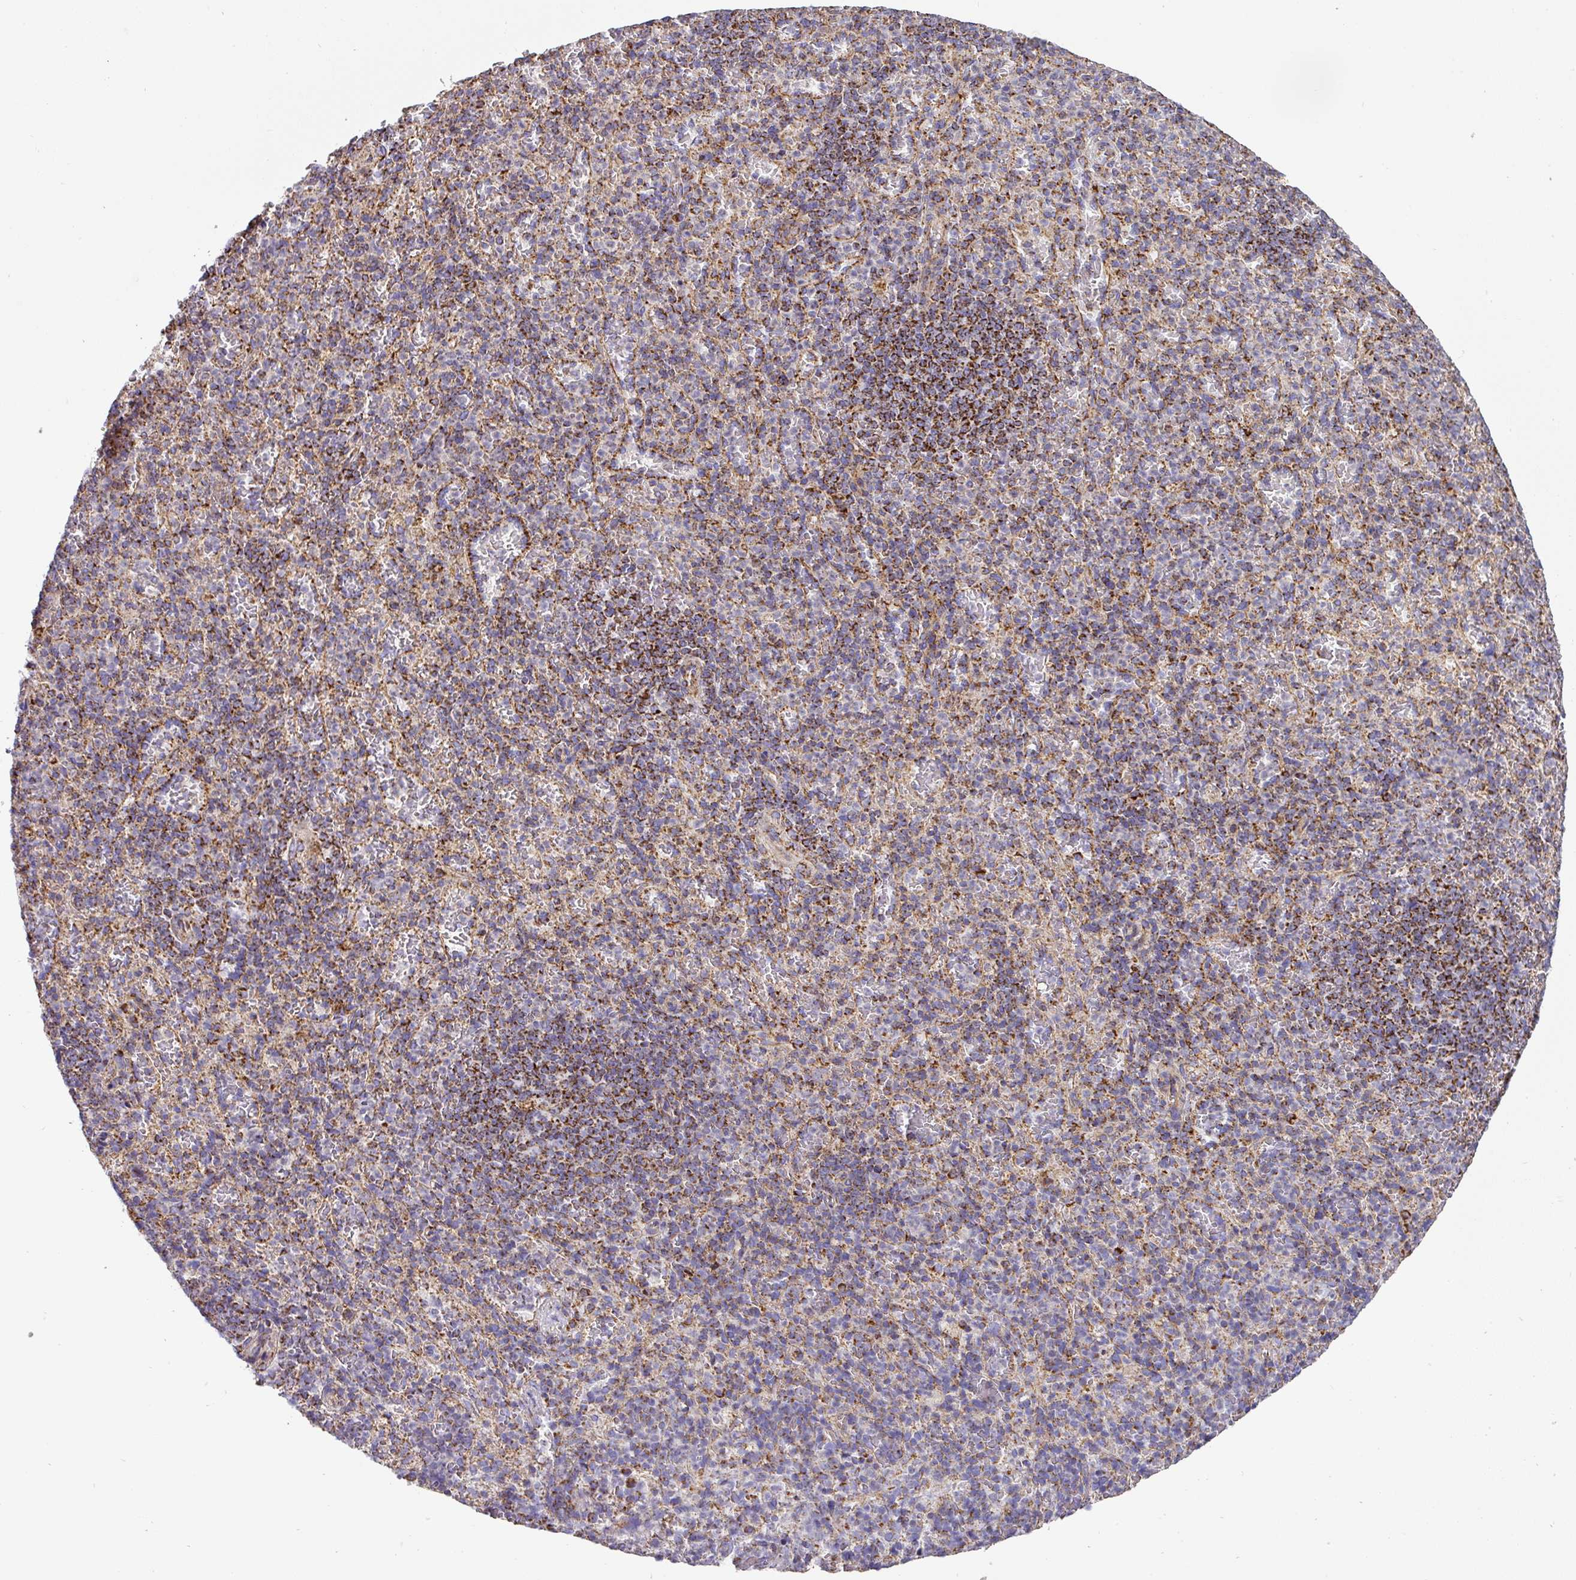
{"staining": {"intensity": "strong", "quantity": "<25%", "location": "cytoplasmic/membranous"}, "tissue": "spleen", "cell_type": "Cells in red pulp", "image_type": "normal", "snomed": [{"axis": "morphology", "description": "Normal tissue, NOS"}, {"axis": "topography", "description": "Spleen"}], "caption": "This image exhibits IHC staining of unremarkable human spleen, with medium strong cytoplasmic/membranous expression in approximately <25% of cells in red pulp.", "gene": "UQCRFS1", "patient": {"sex": "female", "age": 74}}